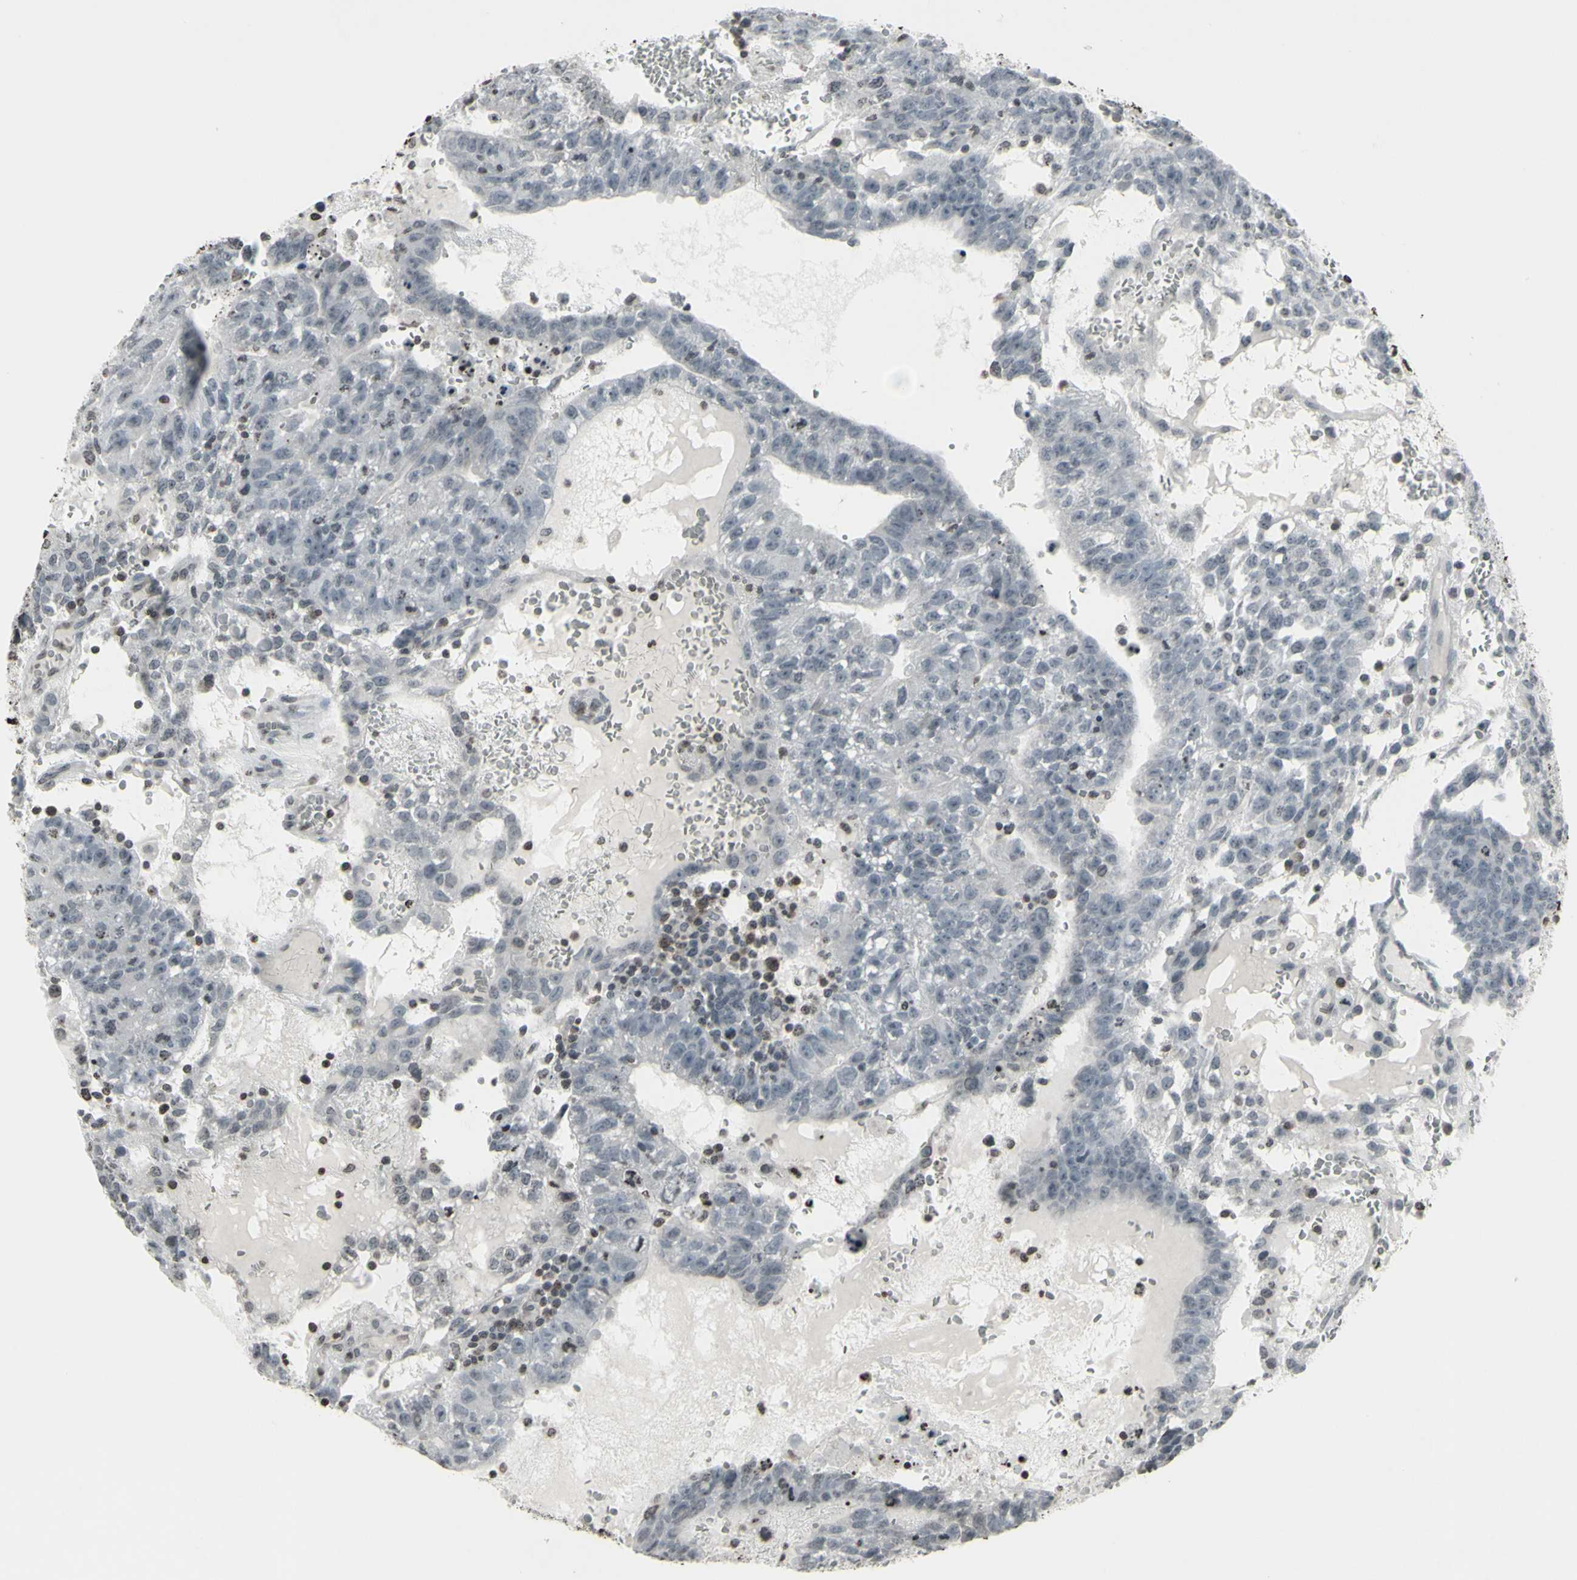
{"staining": {"intensity": "negative", "quantity": "none", "location": "none"}, "tissue": "testis cancer", "cell_type": "Tumor cells", "image_type": "cancer", "snomed": [{"axis": "morphology", "description": "Seminoma, NOS"}, {"axis": "morphology", "description": "Carcinoma, Embryonal, NOS"}, {"axis": "topography", "description": "Testis"}], "caption": "This is an immunohistochemistry histopathology image of human testis embryonal carcinoma. There is no staining in tumor cells.", "gene": "CD79B", "patient": {"sex": "male", "age": 52}}